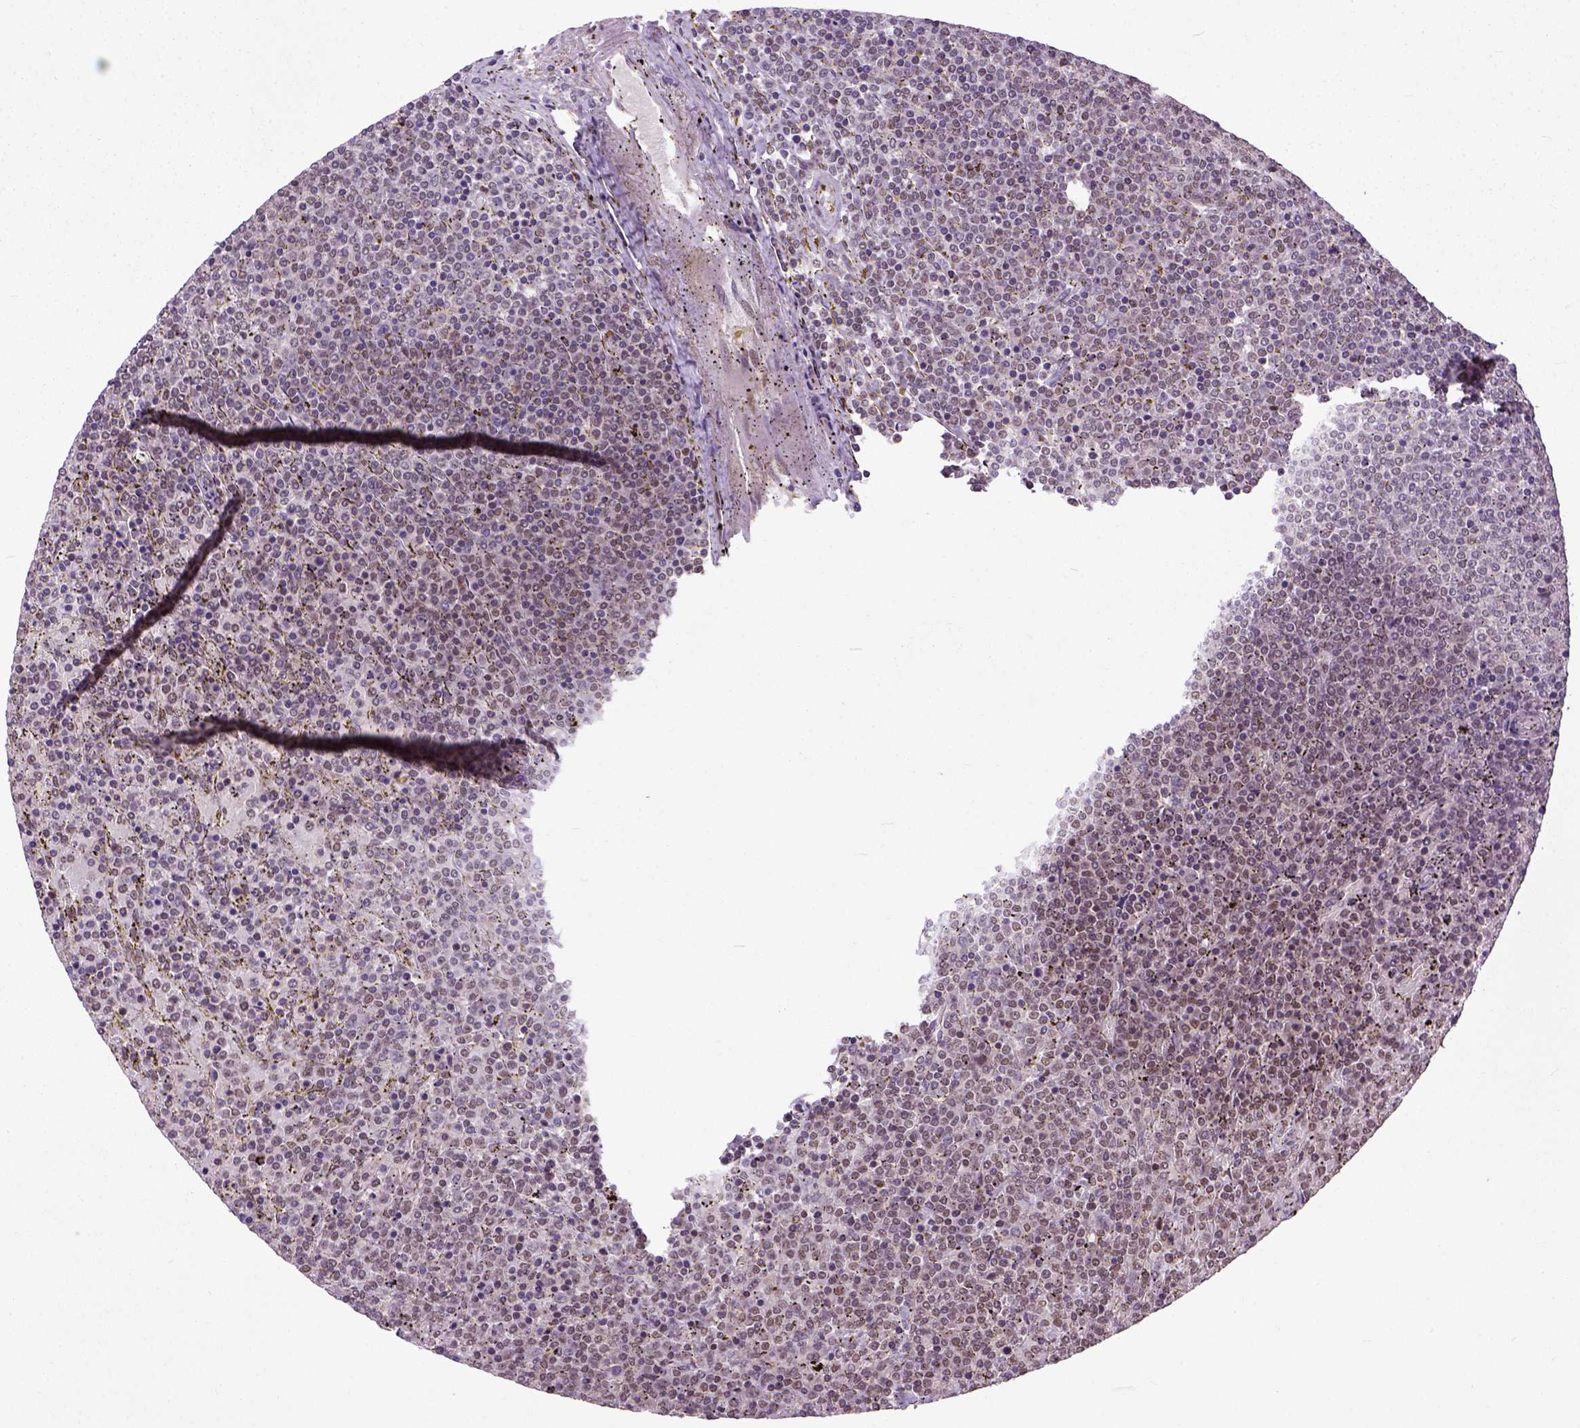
{"staining": {"intensity": "weak", "quantity": ">75%", "location": "nuclear"}, "tissue": "lymphoma", "cell_type": "Tumor cells", "image_type": "cancer", "snomed": [{"axis": "morphology", "description": "Malignant lymphoma, non-Hodgkin's type, Low grade"}, {"axis": "topography", "description": "Spleen"}], "caption": "Weak nuclear expression for a protein is appreciated in approximately >75% of tumor cells of lymphoma using IHC.", "gene": "UBA3", "patient": {"sex": "female", "age": 77}}